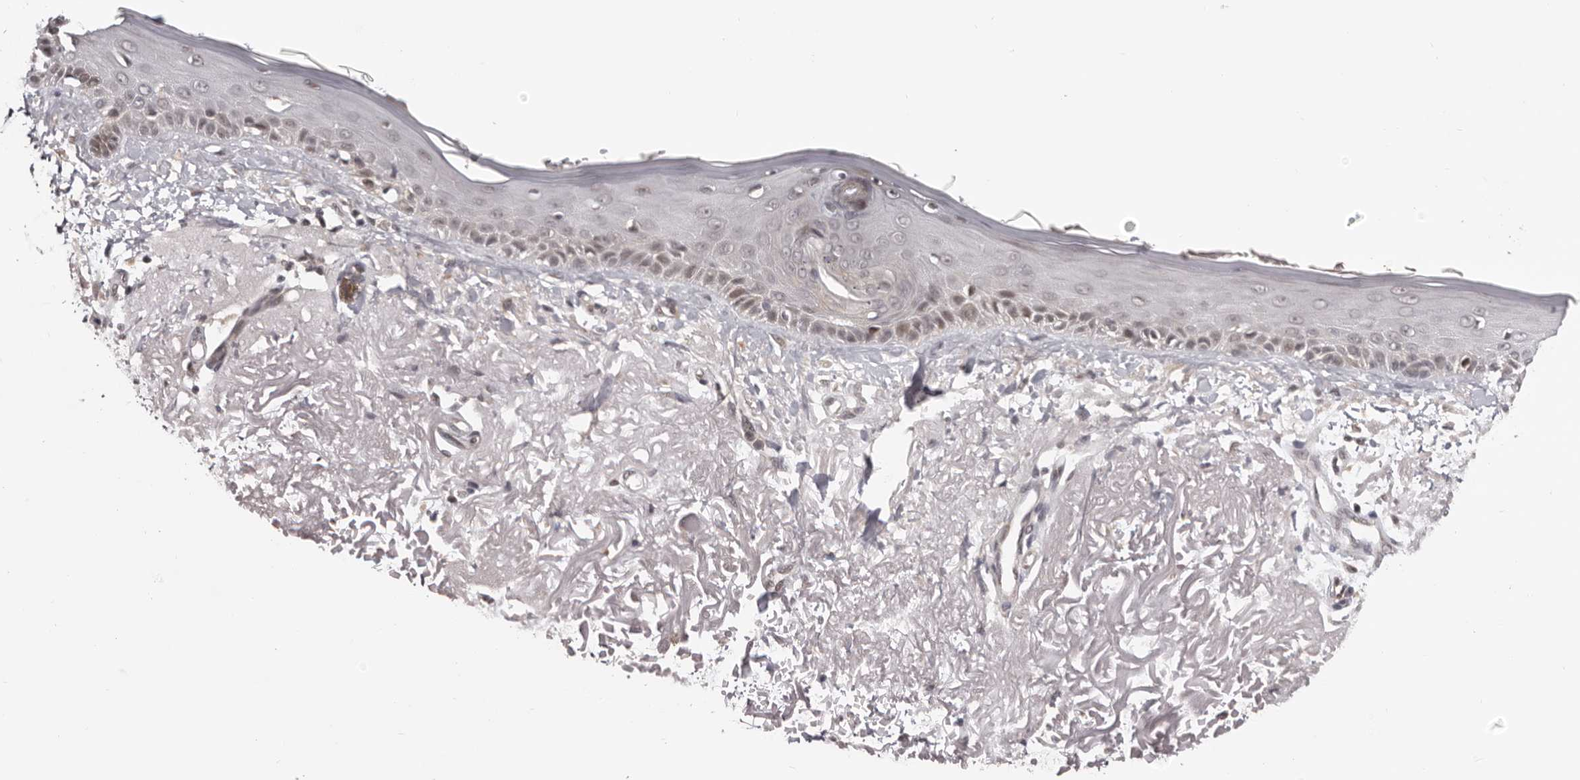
{"staining": {"intensity": "weak", "quantity": ">75%", "location": "cytoplasmic/membranous"}, "tissue": "skin", "cell_type": "Fibroblasts", "image_type": "normal", "snomed": [{"axis": "morphology", "description": "Normal tissue, NOS"}, {"axis": "topography", "description": "Skin"}, {"axis": "topography", "description": "Skeletal muscle"}], "caption": "A brown stain shows weak cytoplasmic/membranous staining of a protein in fibroblasts of unremarkable human skin. (DAB IHC, brown staining for protein, blue staining for nuclei).", "gene": "TBX5", "patient": {"sex": "male", "age": 83}}